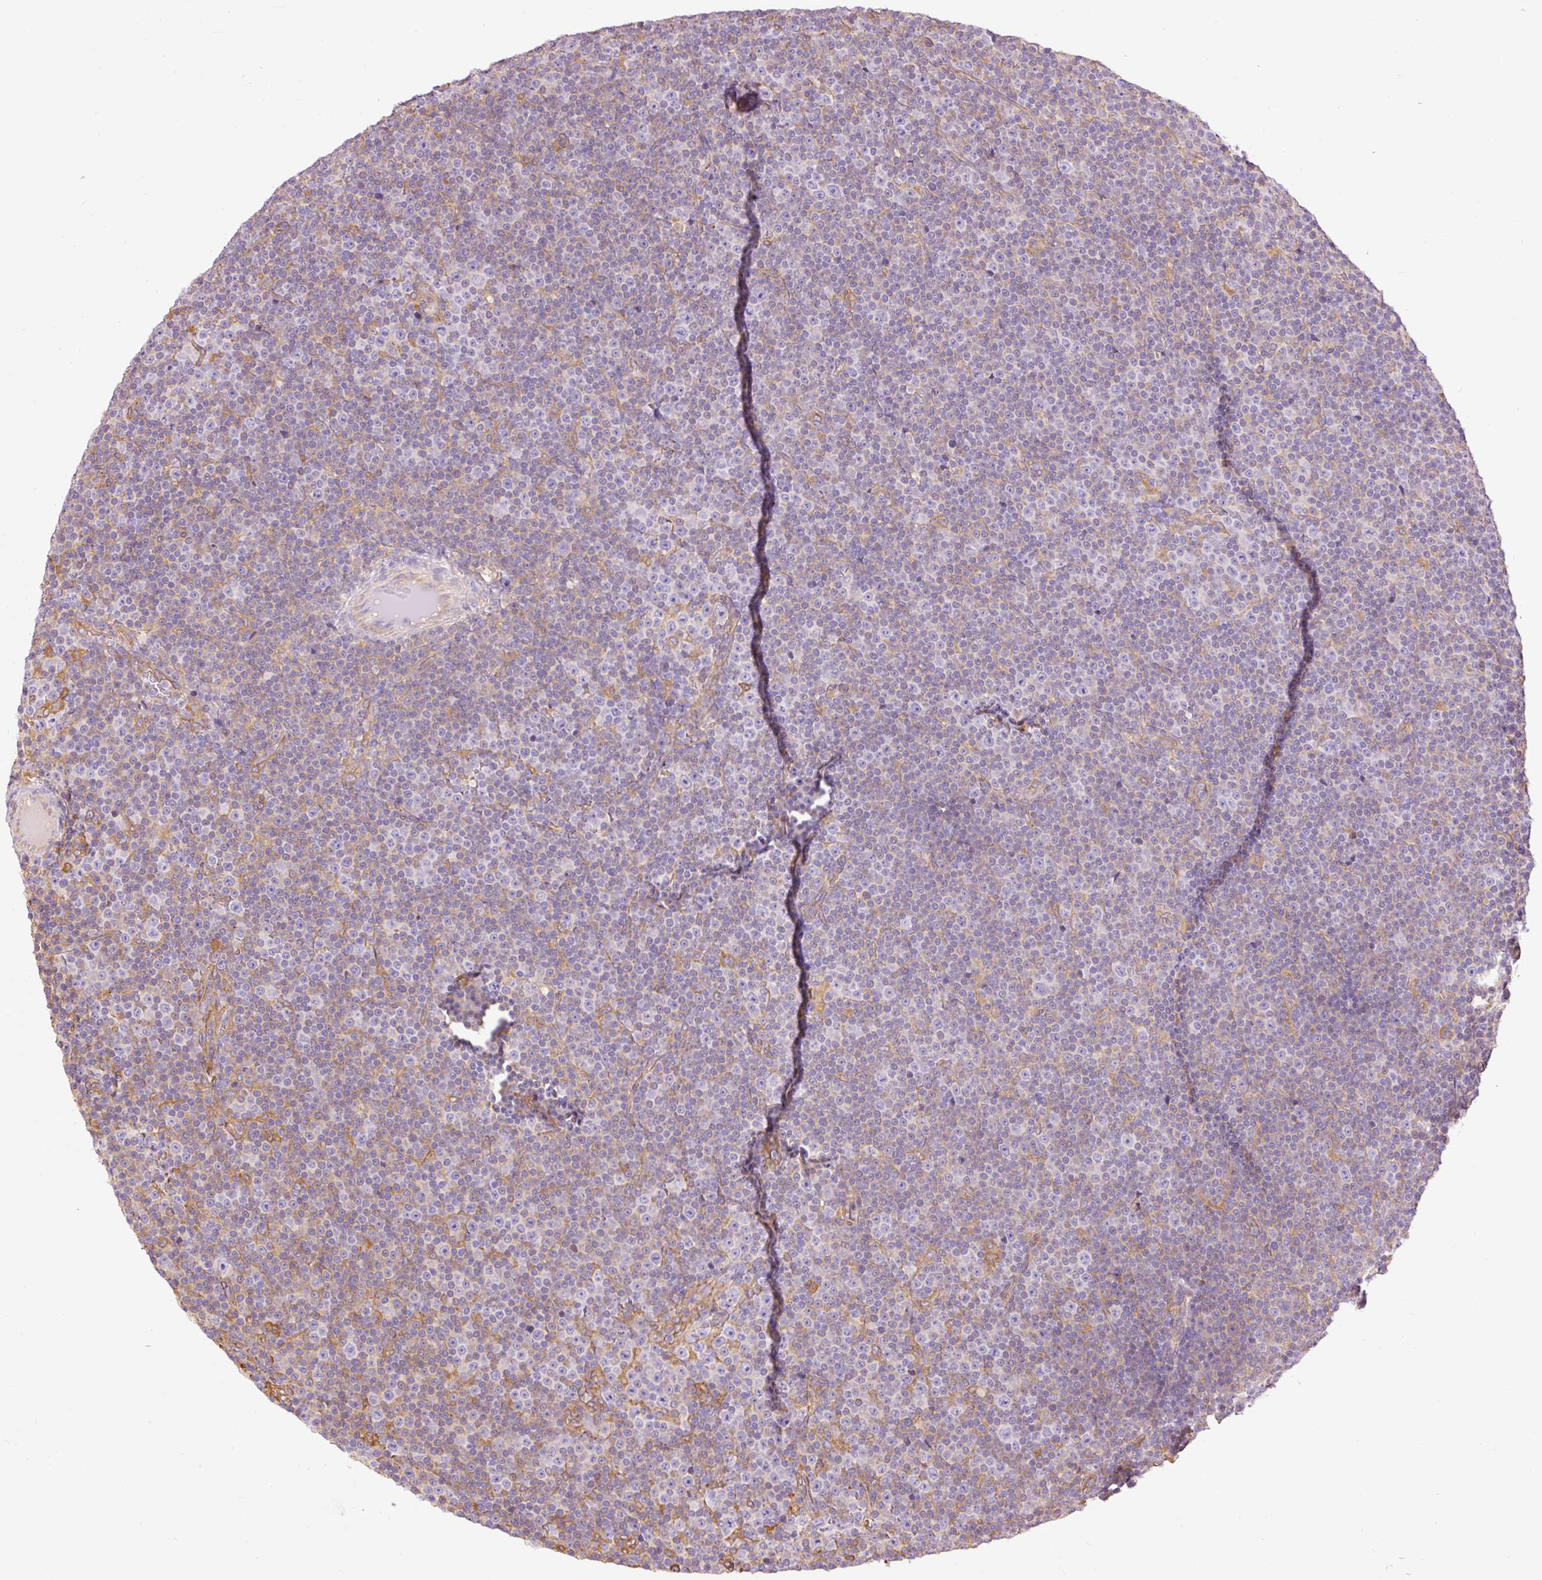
{"staining": {"intensity": "negative", "quantity": "none", "location": "none"}, "tissue": "lymphoma", "cell_type": "Tumor cells", "image_type": "cancer", "snomed": [{"axis": "morphology", "description": "Malignant lymphoma, non-Hodgkin's type, Low grade"}, {"axis": "topography", "description": "Lymph node"}], "caption": "Immunohistochemistry (IHC) image of human lymphoma stained for a protein (brown), which exhibits no staining in tumor cells.", "gene": "IL10RB", "patient": {"sex": "female", "age": 67}}